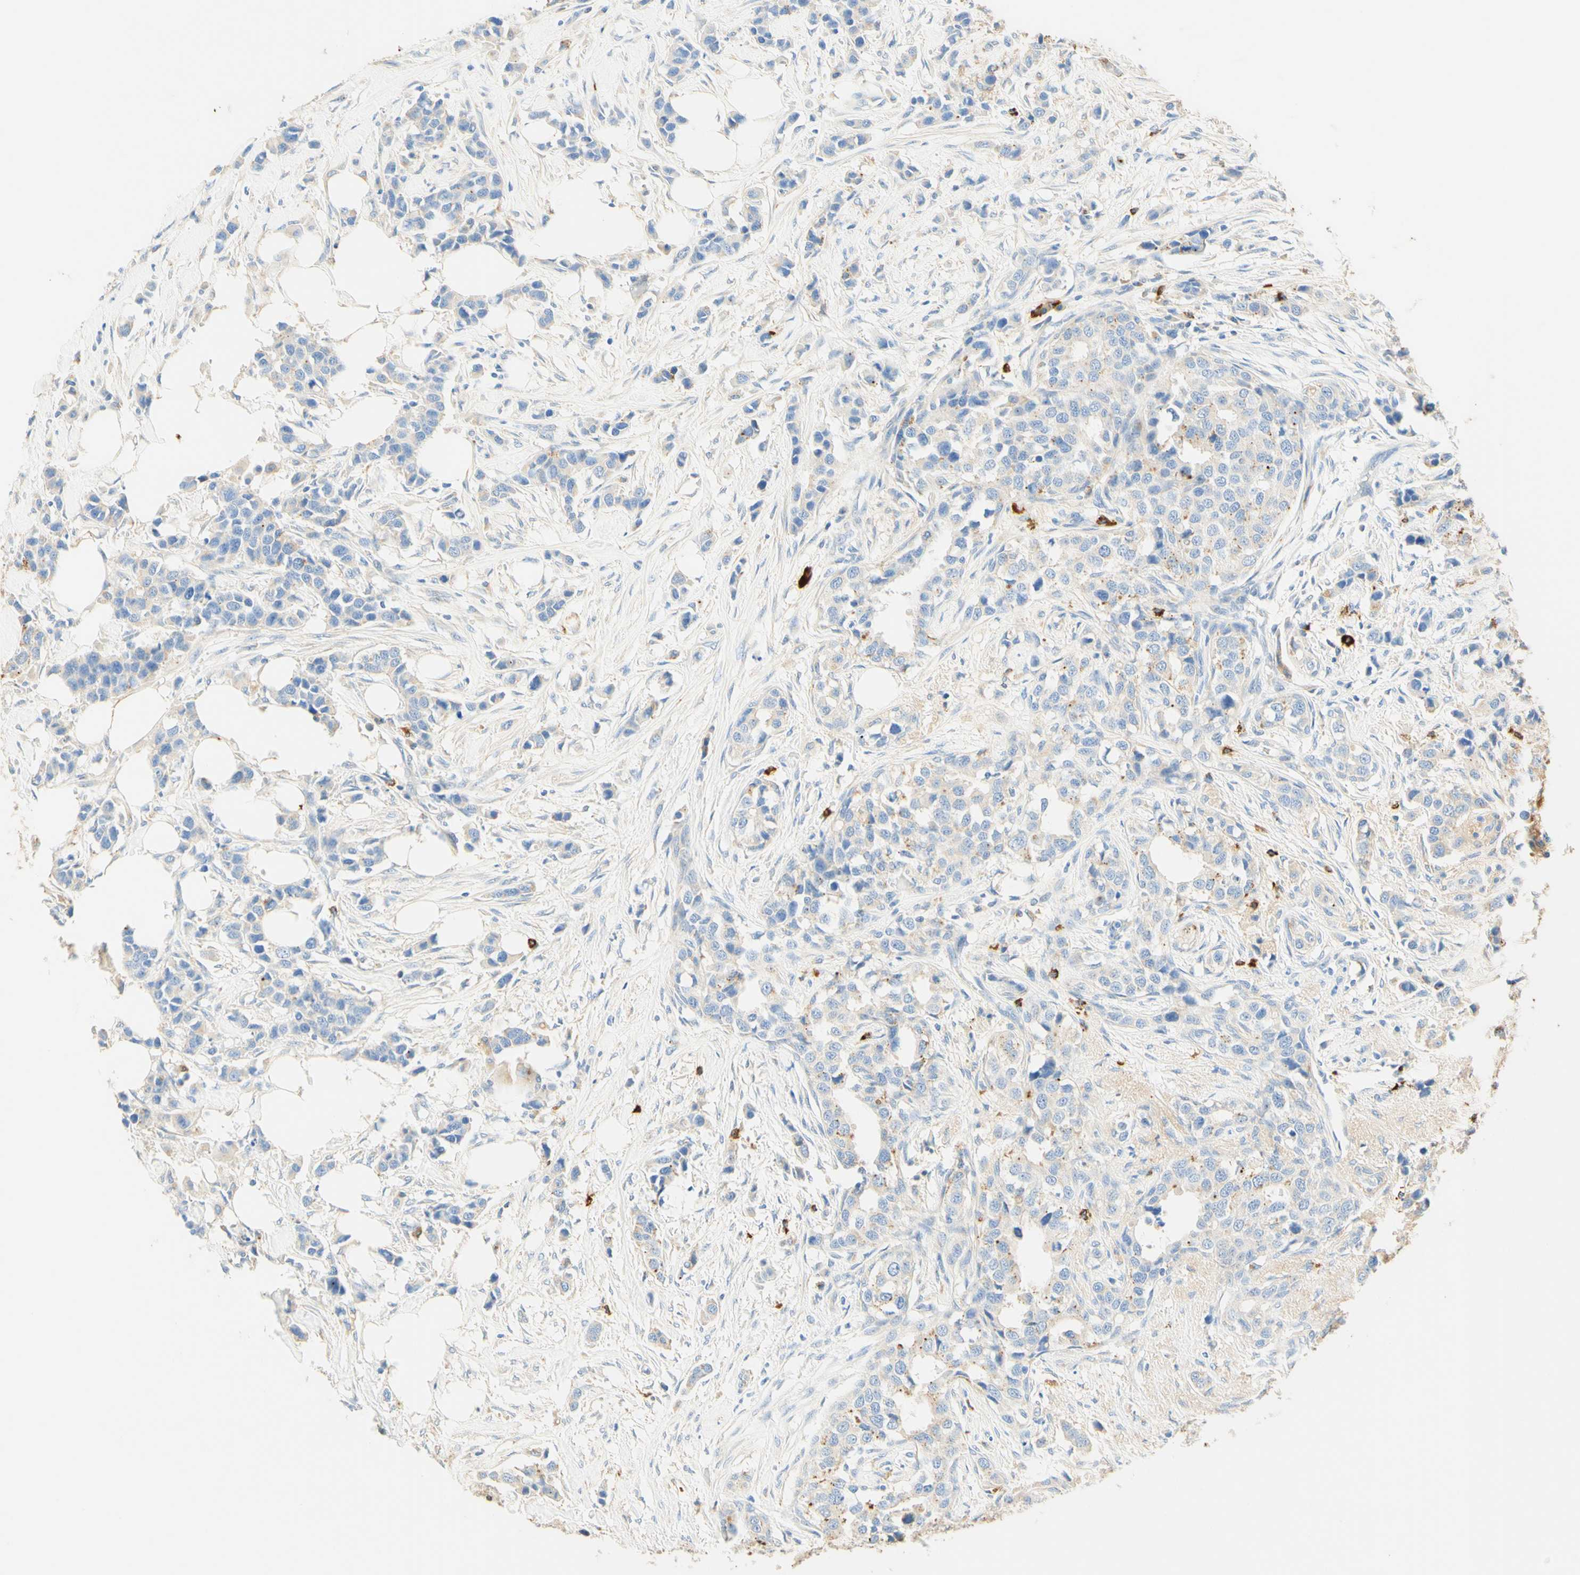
{"staining": {"intensity": "weak", "quantity": "25%-75%", "location": "cytoplasmic/membranous"}, "tissue": "breast cancer", "cell_type": "Tumor cells", "image_type": "cancer", "snomed": [{"axis": "morphology", "description": "Normal tissue, NOS"}, {"axis": "morphology", "description": "Duct carcinoma"}, {"axis": "topography", "description": "Breast"}], "caption": "Breast cancer tissue displays weak cytoplasmic/membranous expression in about 25%-75% of tumor cells", "gene": "CD63", "patient": {"sex": "female", "age": 50}}